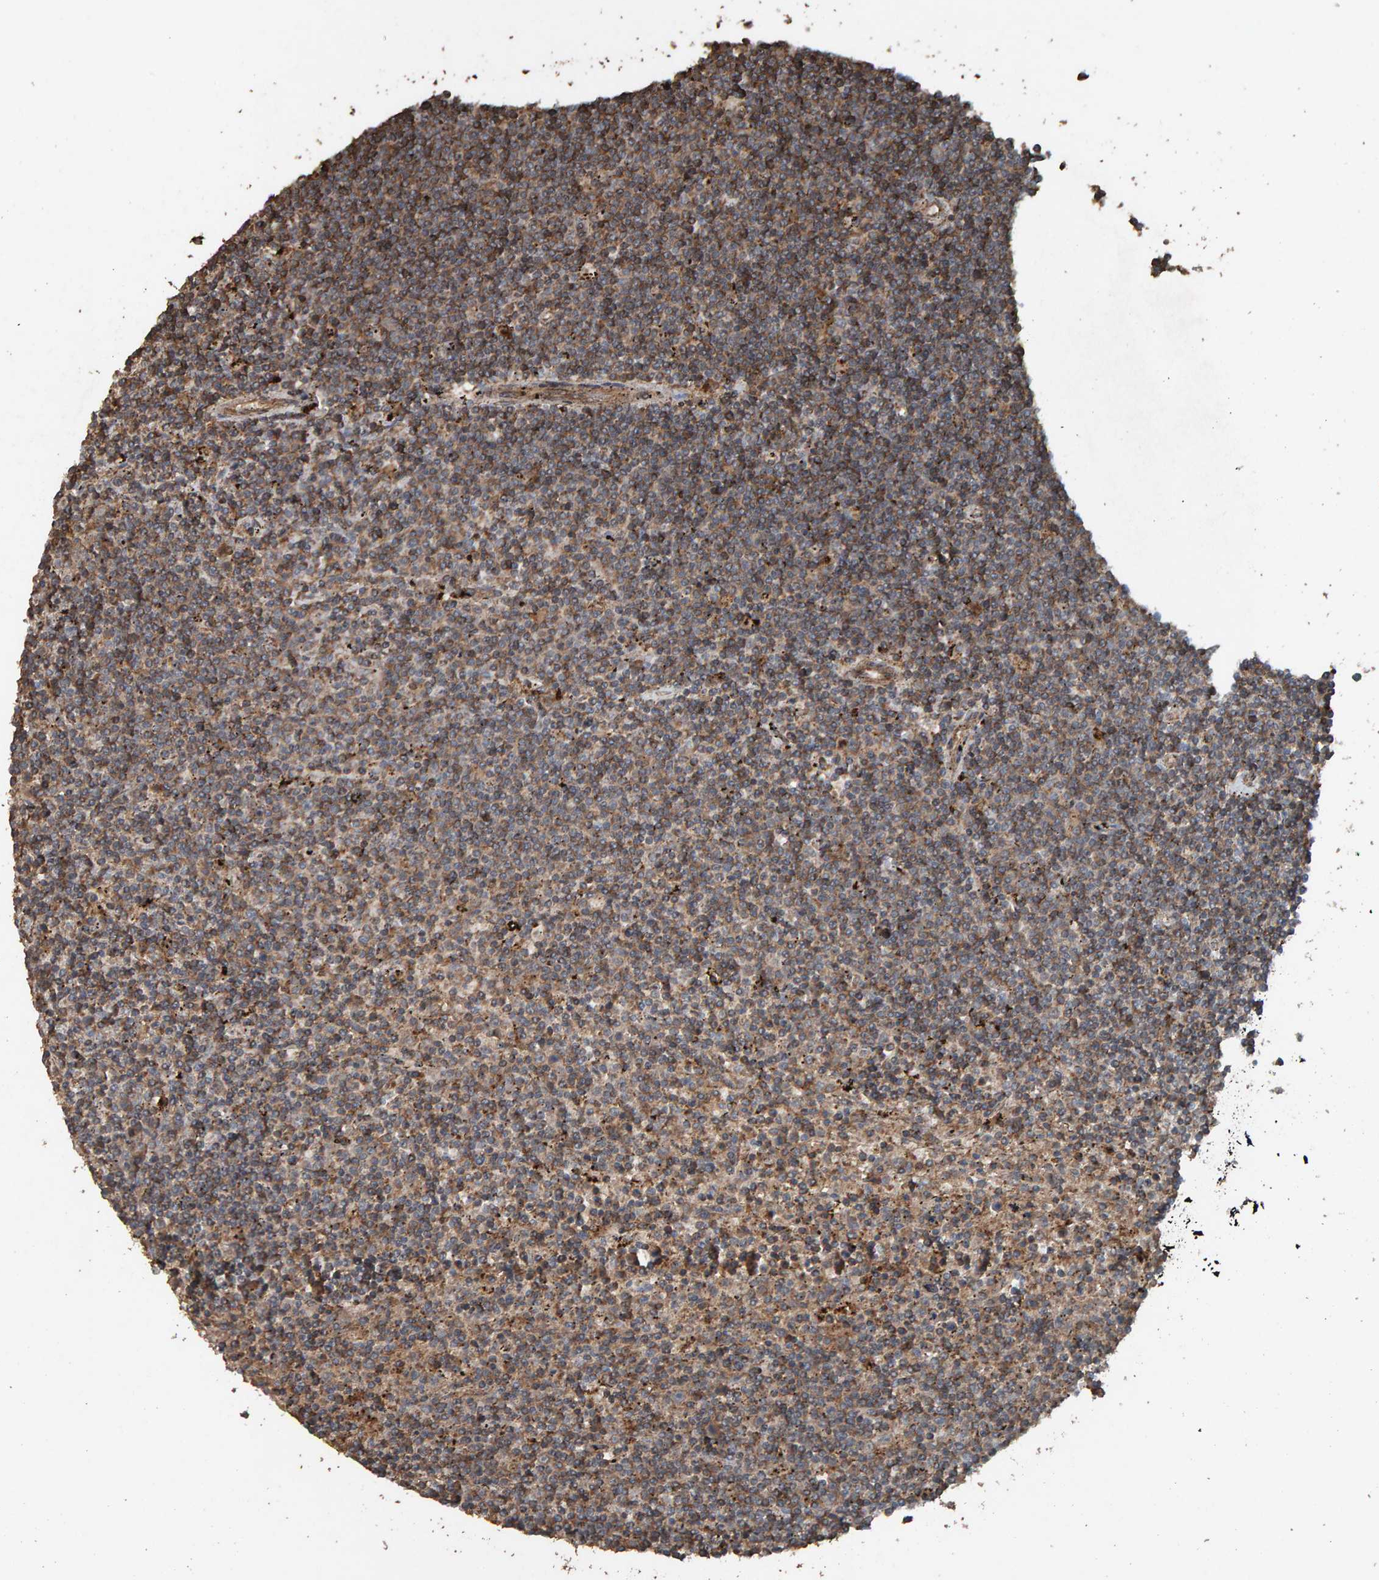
{"staining": {"intensity": "weak", "quantity": ">75%", "location": "cytoplasmic/membranous"}, "tissue": "lymphoma", "cell_type": "Tumor cells", "image_type": "cancer", "snomed": [{"axis": "morphology", "description": "Malignant lymphoma, non-Hodgkin's type, Low grade"}, {"axis": "topography", "description": "Spleen"}], "caption": "Immunohistochemistry (DAB) staining of human malignant lymphoma, non-Hodgkin's type (low-grade) demonstrates weak cytoplasmic/membranous protein expression in about >75% of tumor cells.", "gene": "DUS1L", "patient": {"sex": "male", "age": 76}}